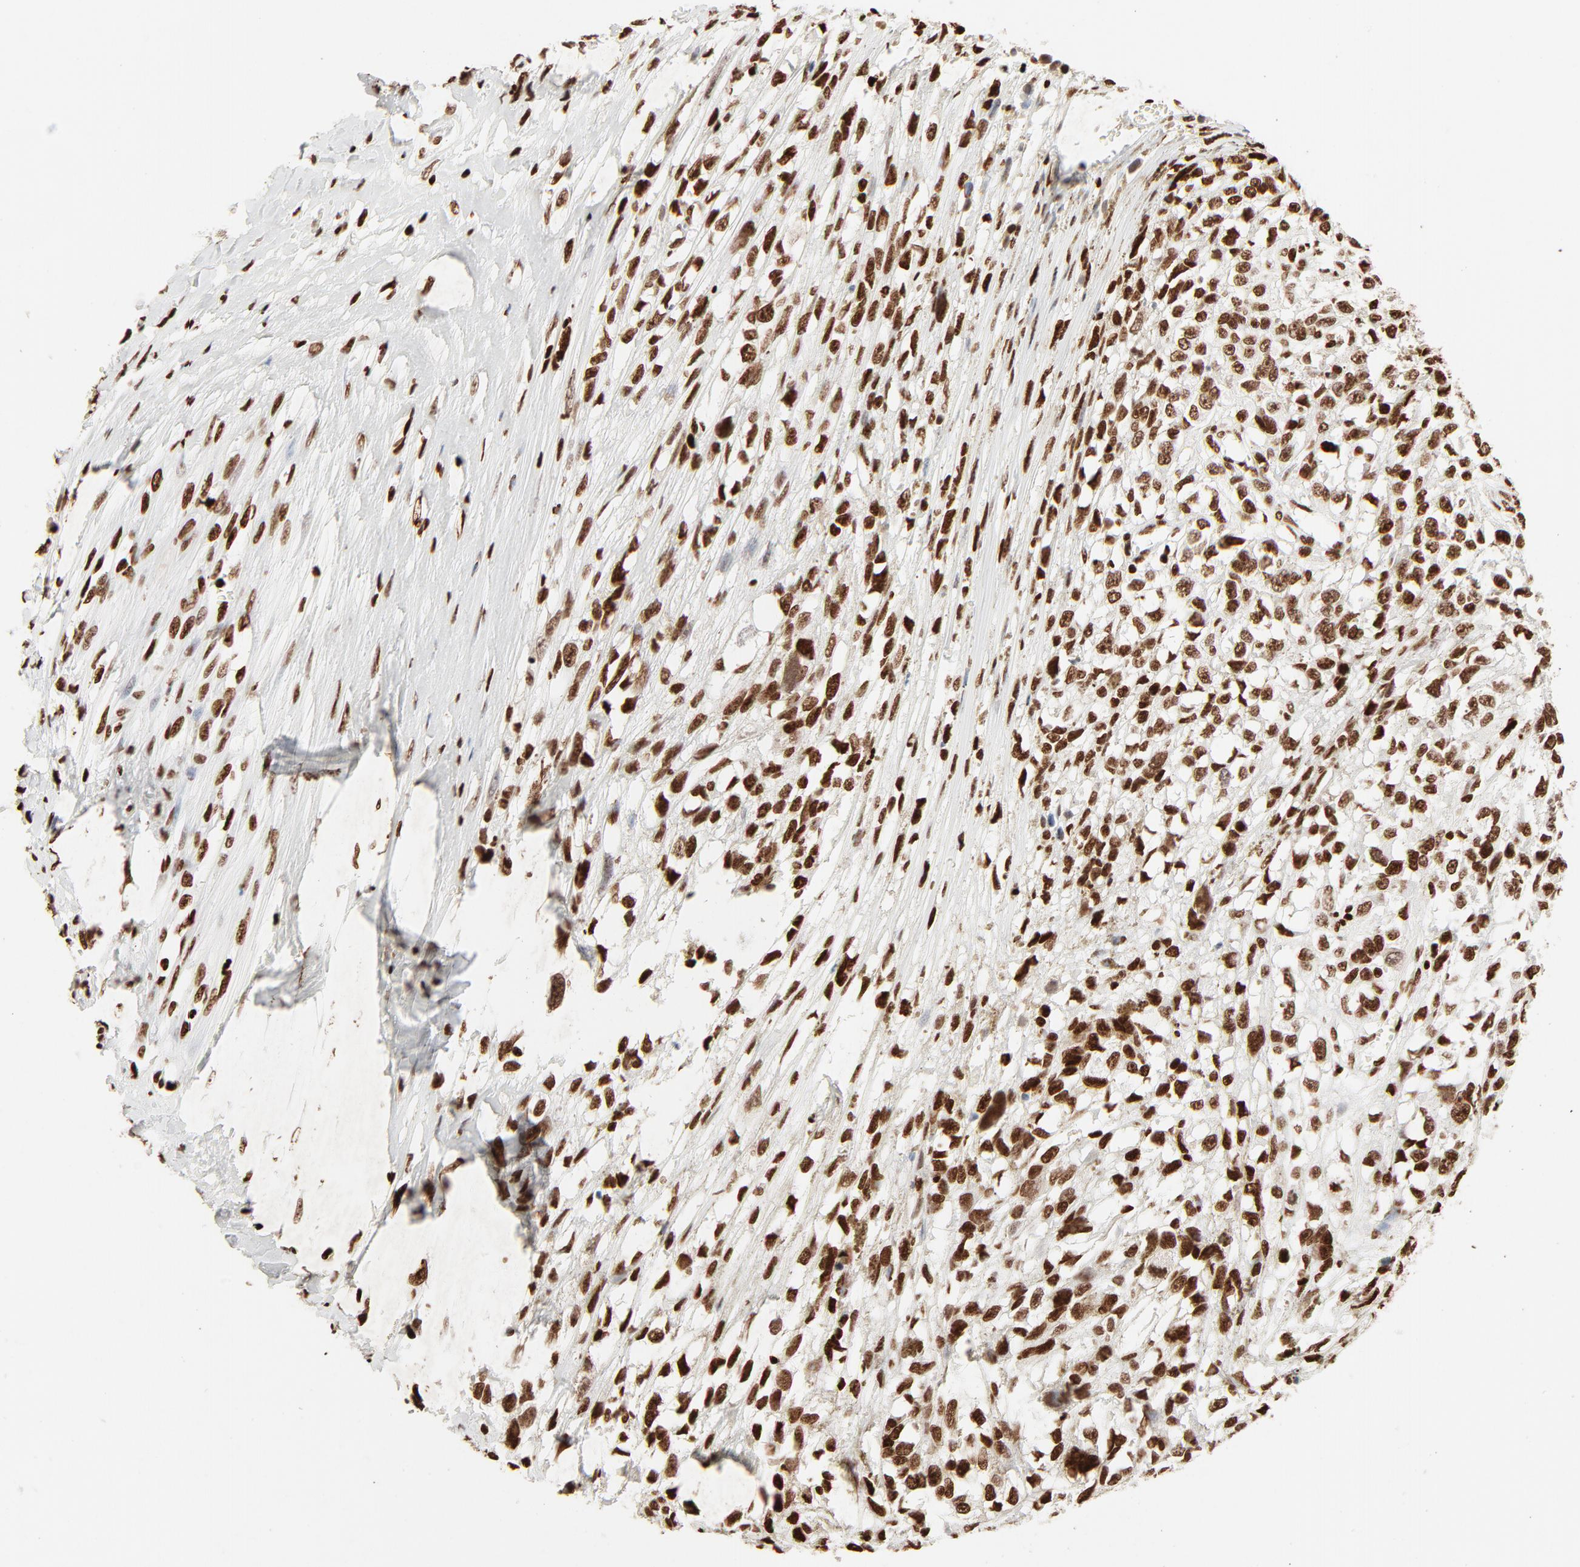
{"staining": {"intensity": "strong", "quantity": ">75%", "location": "nuclear"}, "tissue": "melanoma", "cell_type": "Tumor cells", "image_type": "cancer", "snomed": [{"axis": "morphology", "description": "Malignant melanoma, Metastatic site"}, {"axis": "topography", "description": "Lymph node"}], "caption": "Malignant melanoma (metastatic site) was stained to show a protein in brown. There is high levels of strong nuclear positivity in approximately >75% of tumor cells.", "gene": "HMGB2", "patient": {"sex": "male", "age": 59}}